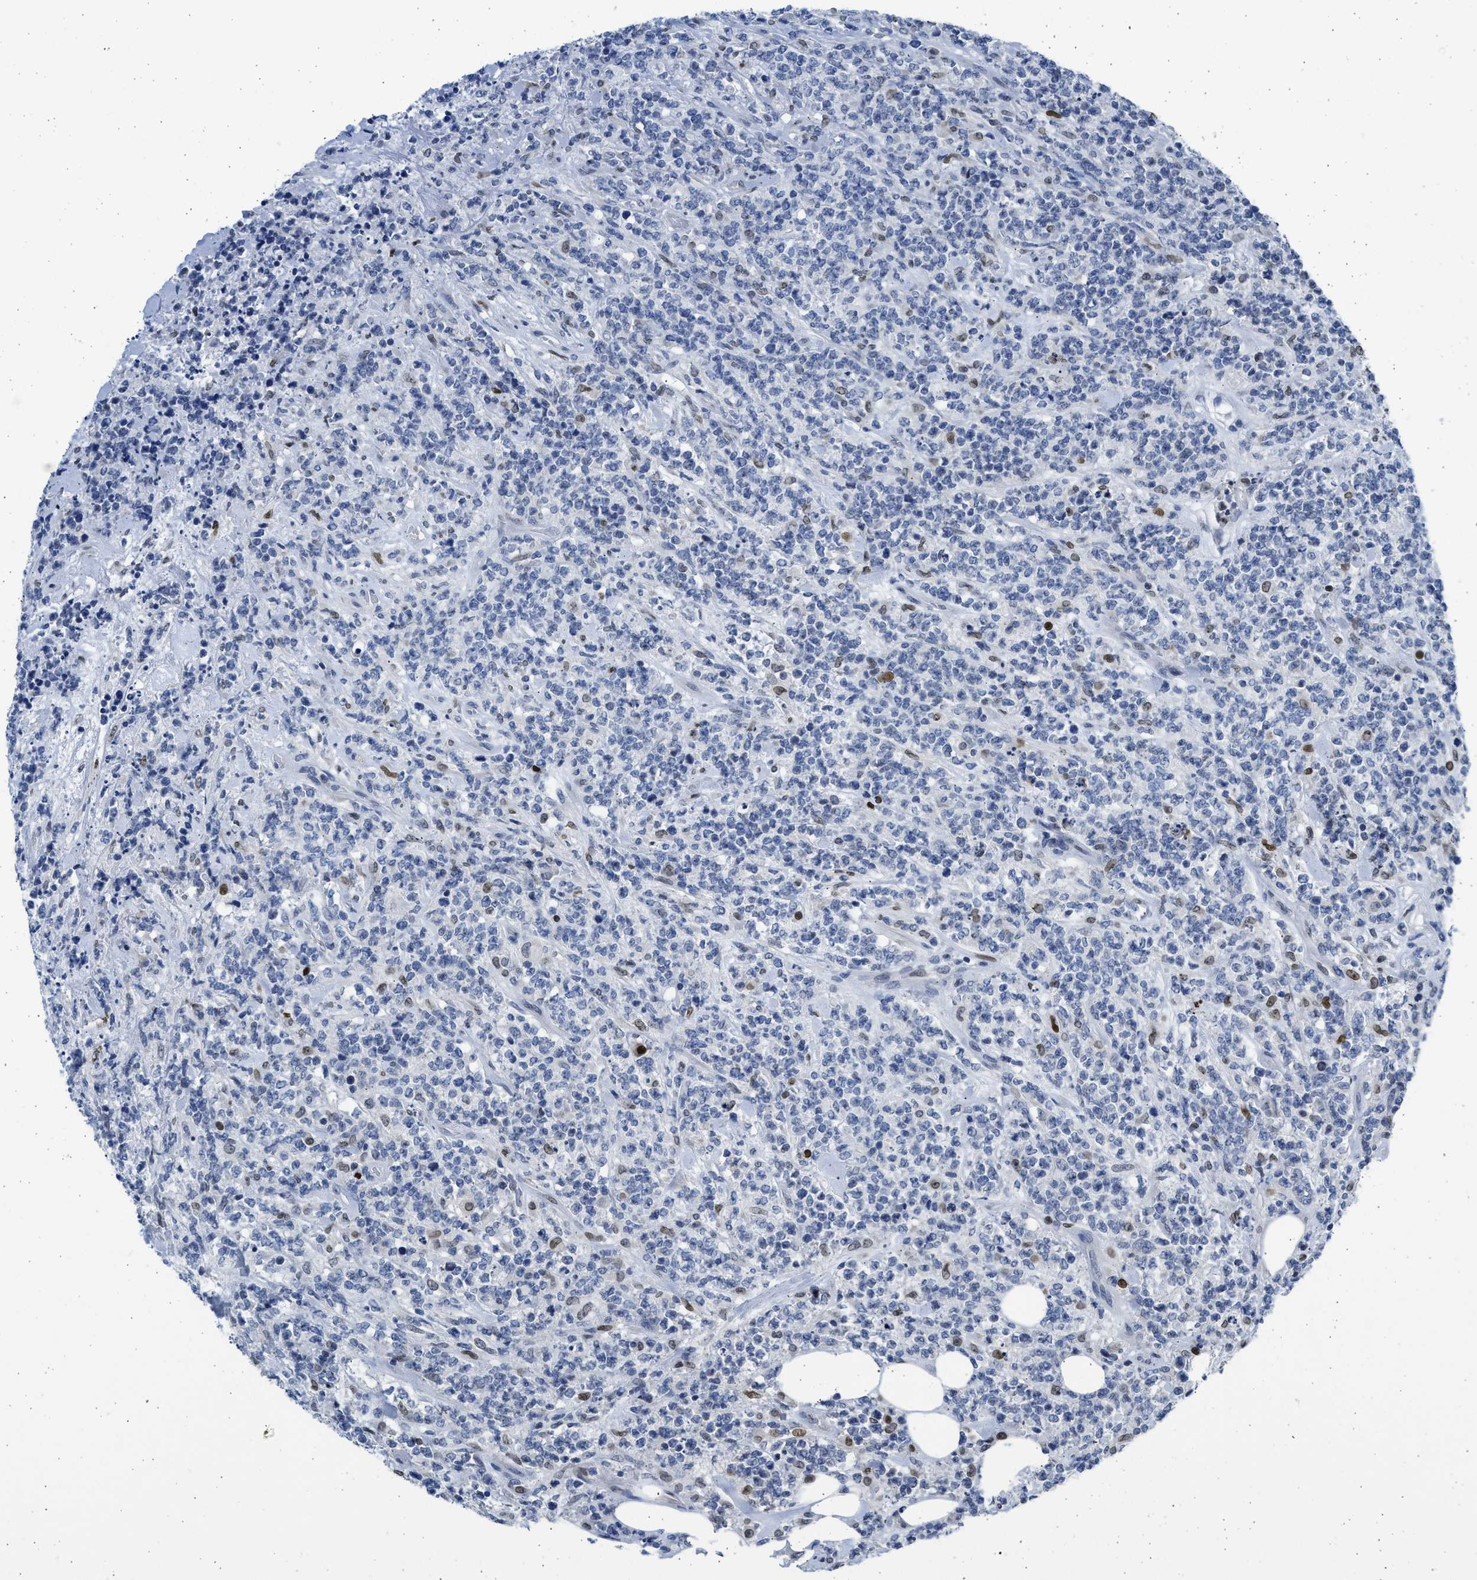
{"staining": {"intensity": "negative", "quantity": "none", "location": "none"}, "tissue": "lymphoma", "cell_type": "Tumor cells", "image_type": "cancer", "snomed": [{"axis": "morphology", "description": "Malignant lymphoma, non-Hodgkin's type, High grade"}, {"axis": "topography", "description": "Soft tissue"}], "caption": "IHC of lymphoma shows no staining in tumor cells.", "gene": "HMGN3", "patient": {"sex": "male", "age": 18}}